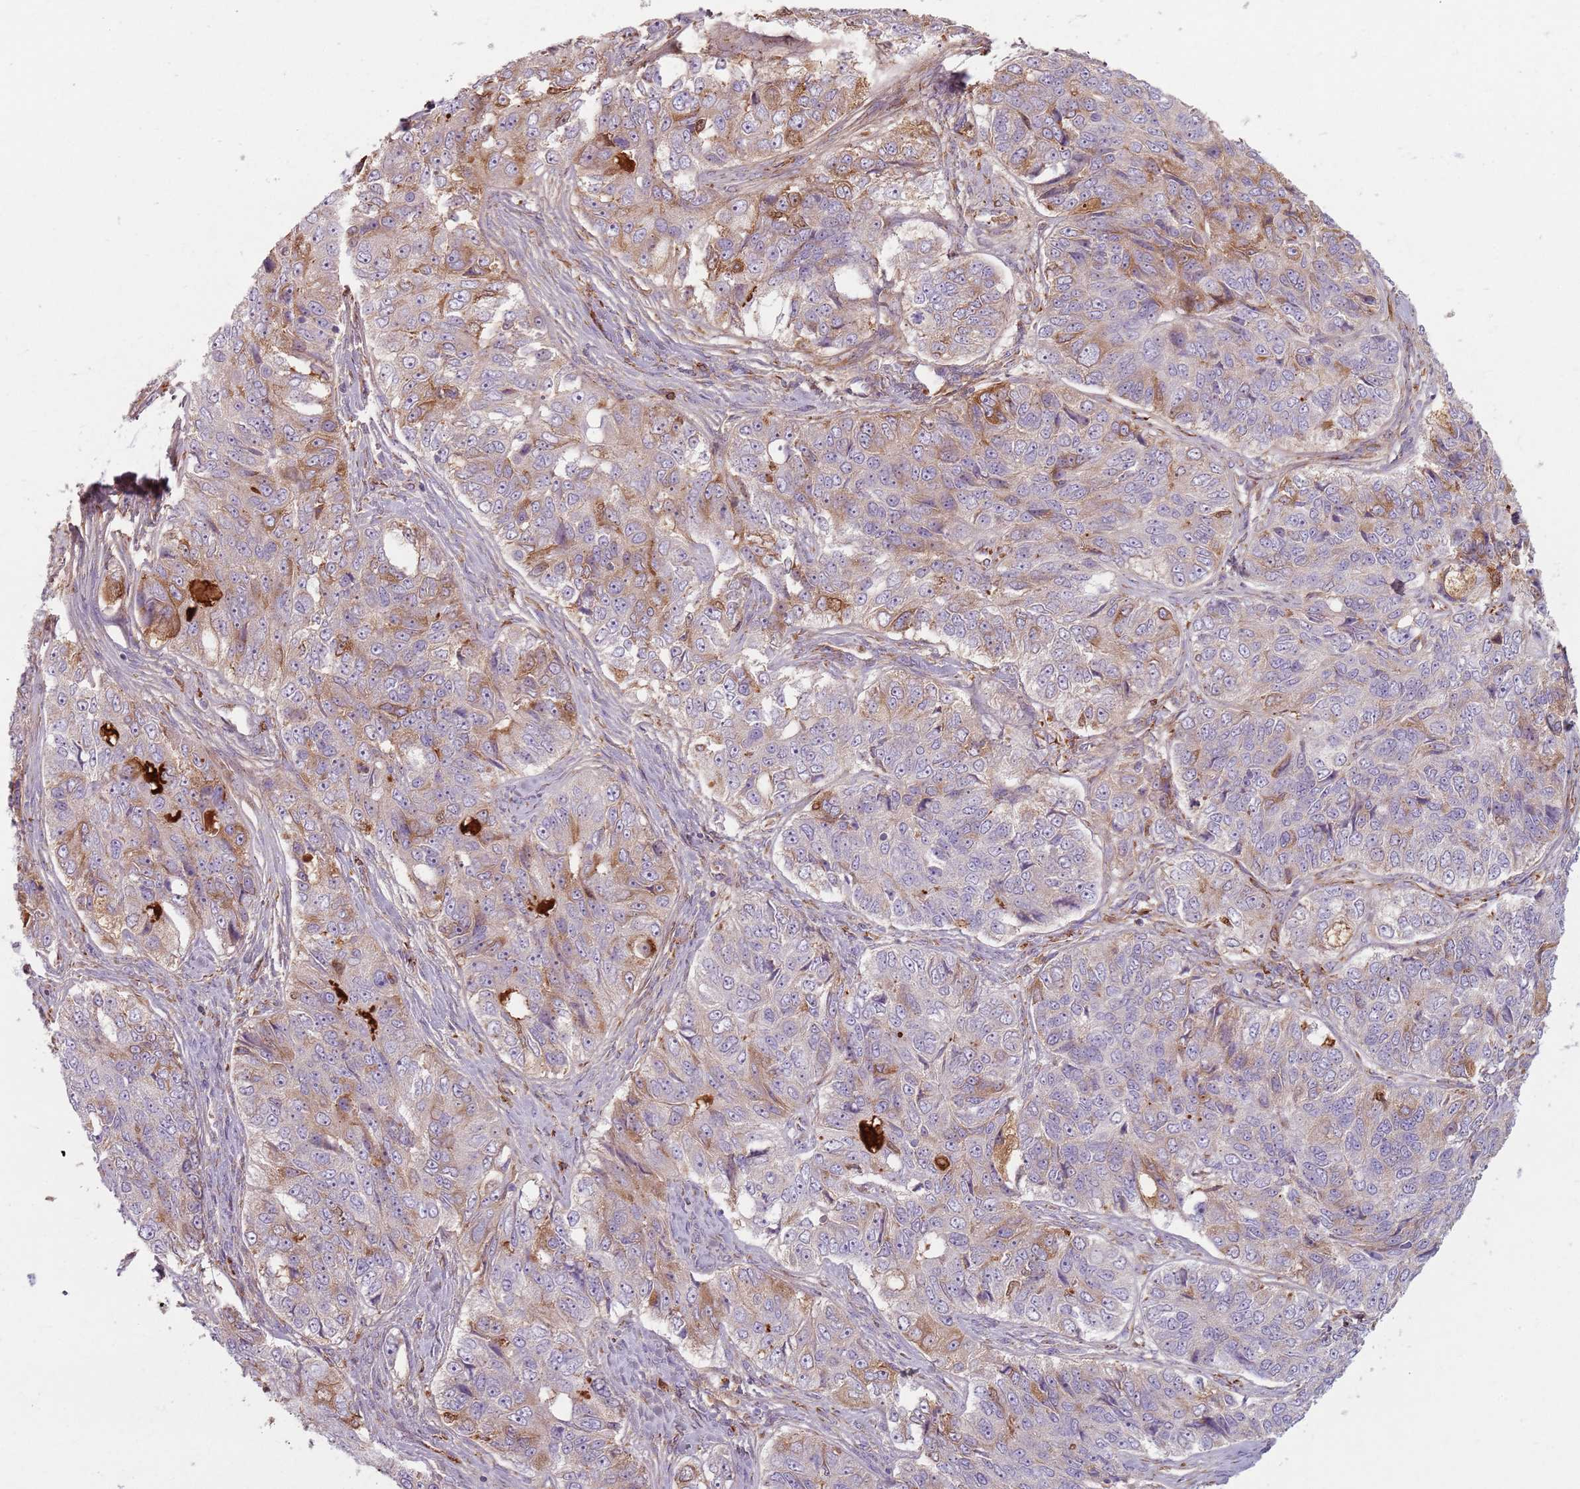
{"staining": {"intensity": "moderate", "quantity": "25%-75%", "location": "cytoplasmic/membranous"}, "tissue": "ovarian cancer", "cell_type": "Tumor cells", "image_type": "cancer", "snomed": [{"axis": "morphology", "description": "Carcinoma, endometroid"}, {"axis": "topography", "description": "Ovary"}], "caption": "Immunohistochemical staining of ovarian cancer exhibits medium levels of moderate cytoplasmic/membranous protein staining in about 25%-75% of tumor cells. (DAB (3,3'-diaminobenzidine) IHC, brown staining for protein, blue staining for nuclei).", "gene": "COLGALT1", "patient": {"sex": "female", "age": 51}}